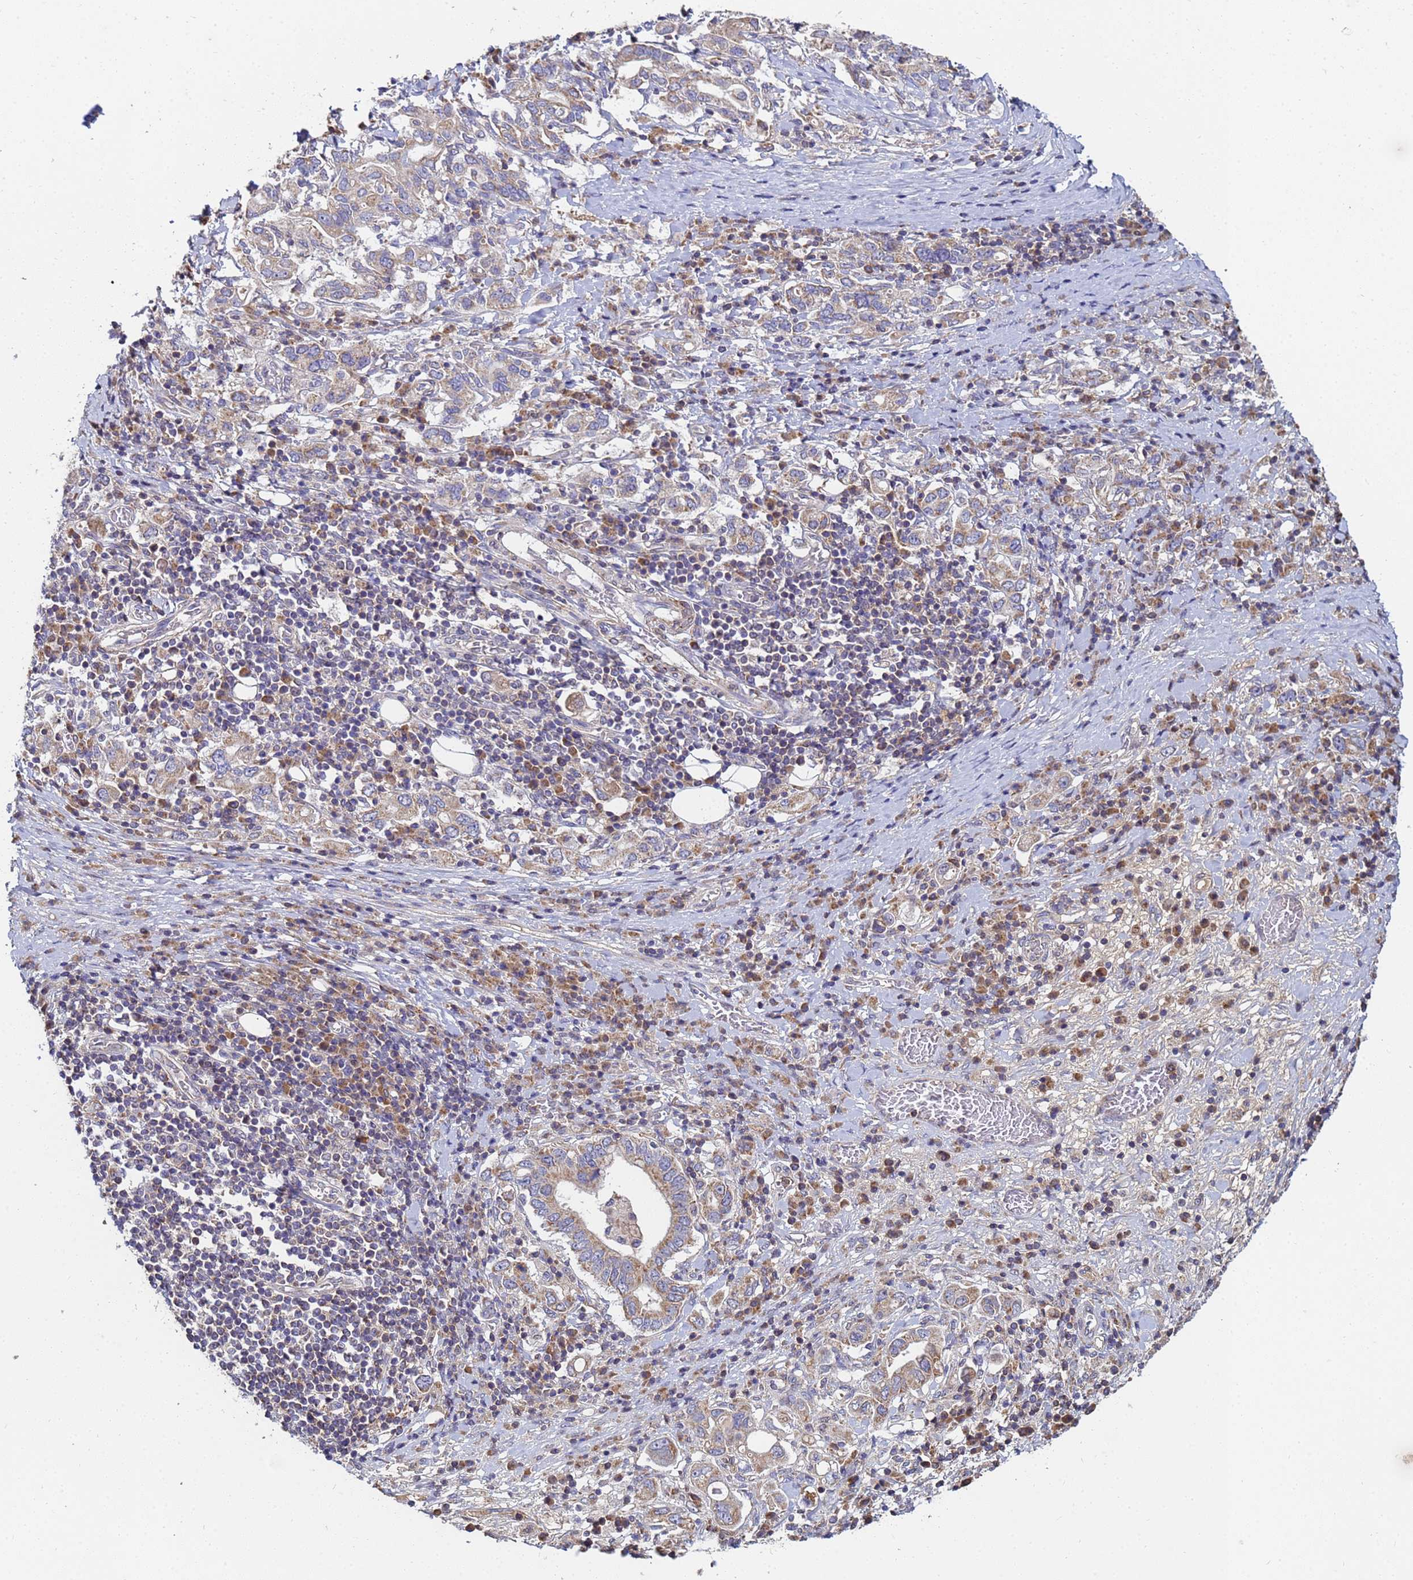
{"staining": {"intensity": "weak", "quantity": "25%-75%", "location": "cytoplasmic/membranous"}, "tissue": "stomach cancer", "cell_type": "Tumor cells", "image_type": "cancer", "snomed": [{"axis": "morphology", "description": "Adenocarcinoma, NOS"}, {"axis": "topography", "description": "Stomach, upper"}, {"axis": "topography", "description": "Stomach"}], "caption": "This photomicrograph shows immunohistochemistry (IHC) staining of stomach cancer (adenocarcinoma), with low weak cytoplasmic/membranous staining in approximately 25%-75% of tumor cells.", "gene": "C5orf34", "patient": {"sex": "male", "age": 62}}